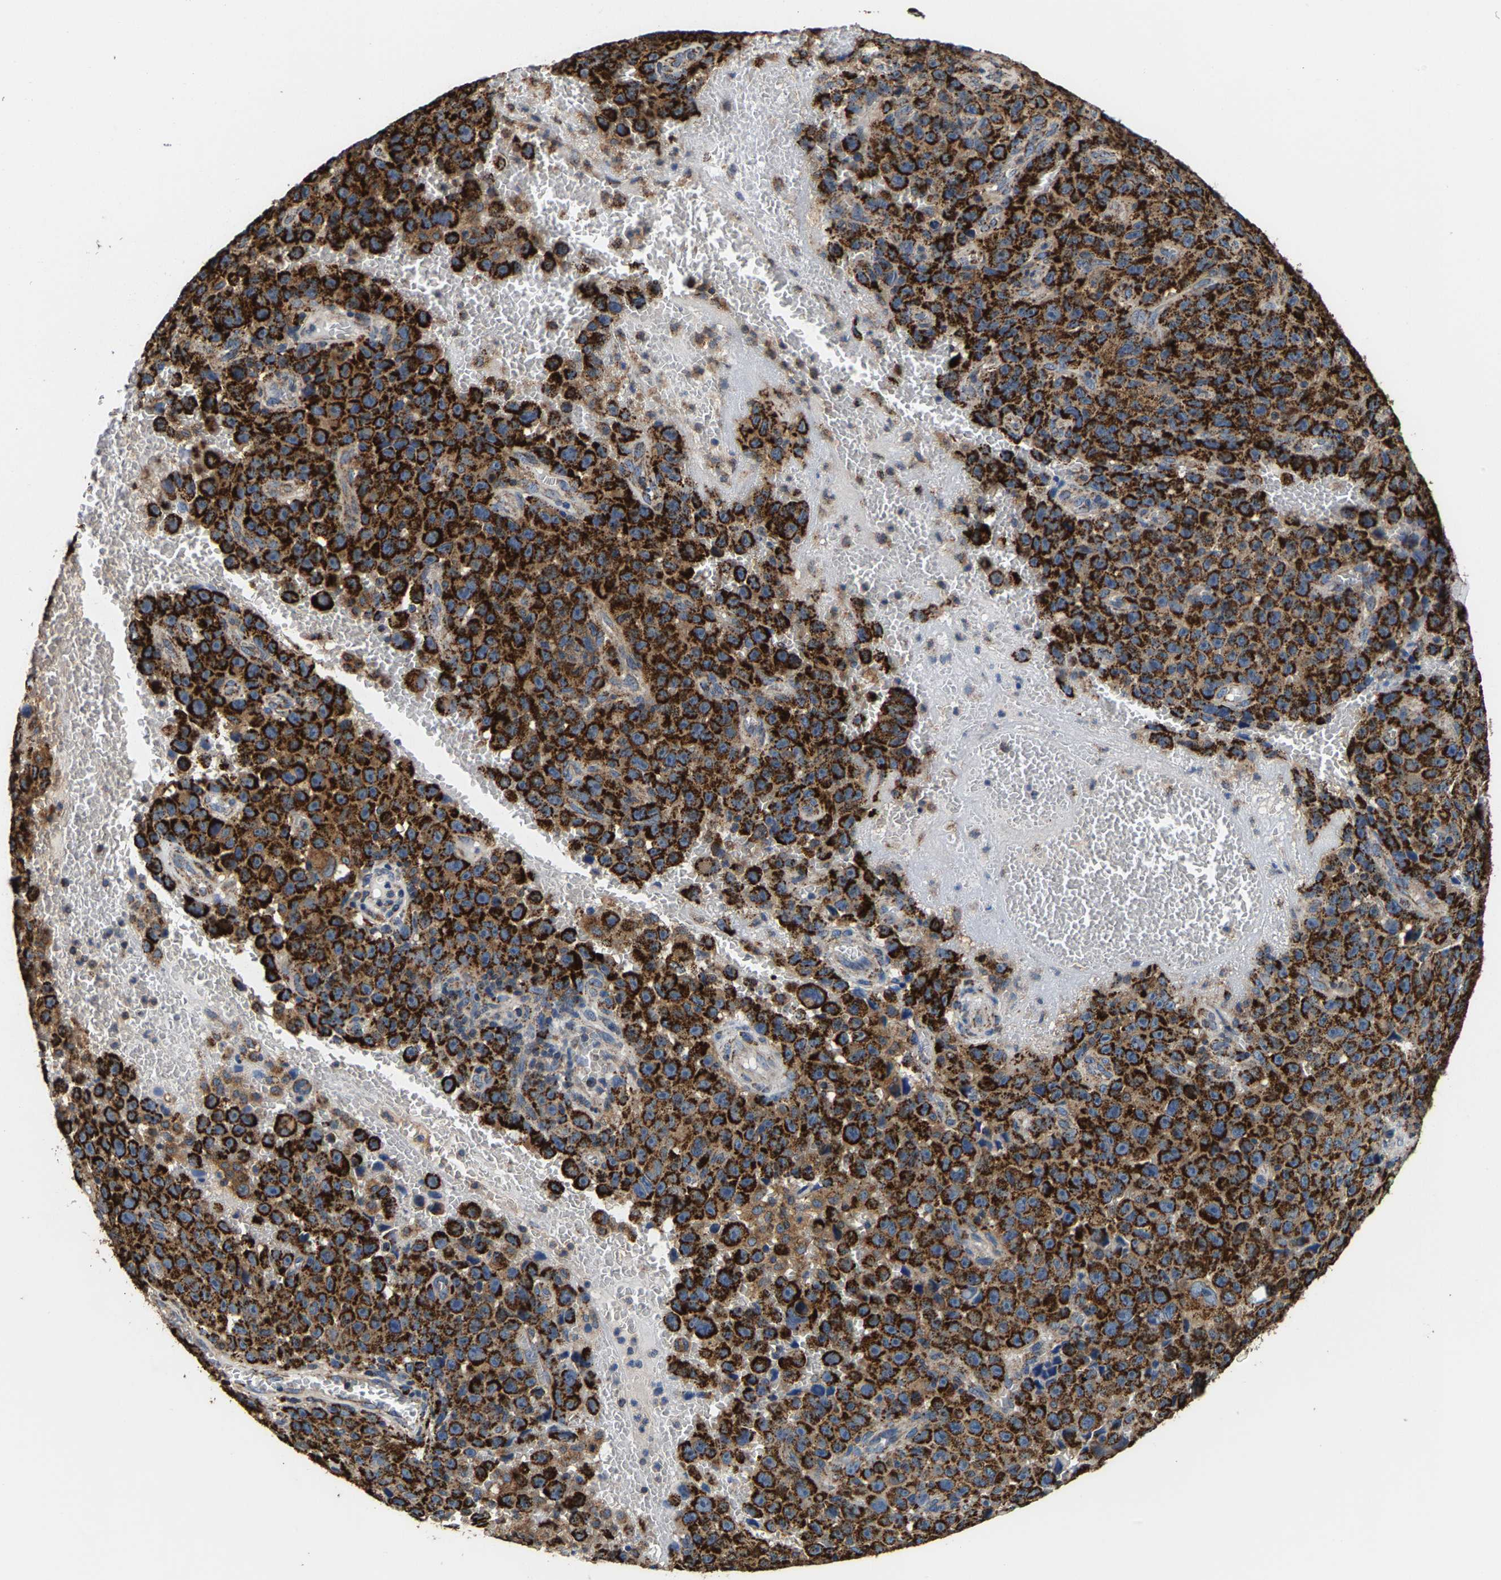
{"staining": {"intensity": "strong", "quantity": ">75%", "location": "cytoplasmic/membranous"}, "tissue": "melanoma", "cell_type": "Tumor cells", "image_type": "cancer", "snomed": [{"axis": "morphology", "description": "Malignant melanoma, NOS"}, {"axis": "topography", "description": "Skin"}], "caption": "Brown immunohistochemical staining in malignant melanoma reveals strong cytoplasmic/membranous staining in approximately >75% of tumor cells.", "gene": "SHMT2", "patient": {"sex": "female", "age": 82}}